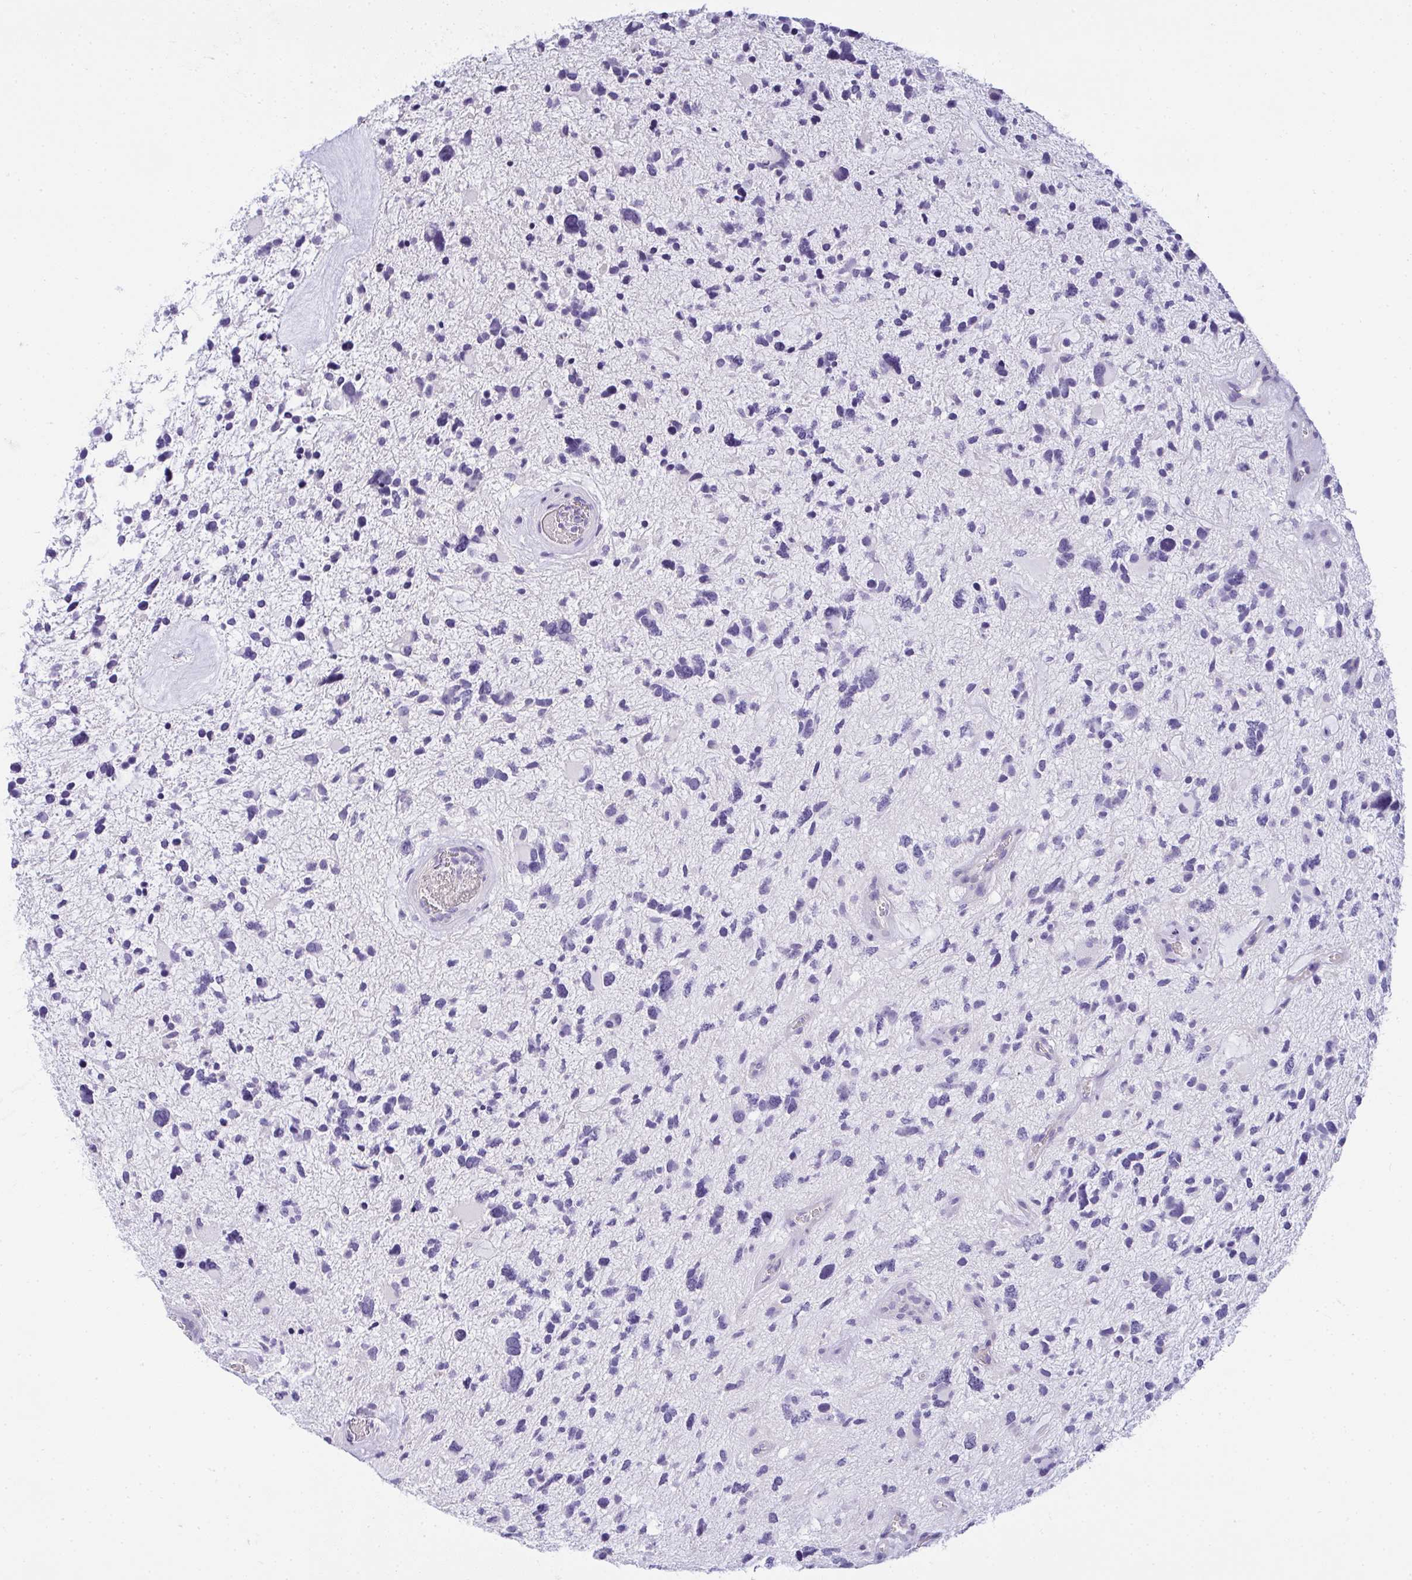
{"staining": {"intensity": "negative", "quantity": "none", "location": "none"}, "tissue": "glioma", "cell_type": "Tumor cells", "image_type": "cancer", "snomed": [{"axis": "morphology", "description": "Glioma, malignant, High grade"}, {"axis": "topography", "description": "Brain"}], "caption": "The IHC histopathology image has no significant staining in tumor cells of glioma tissue.", "gene": "GSDMB", "patient": {"sex": "female", "age": 11}}